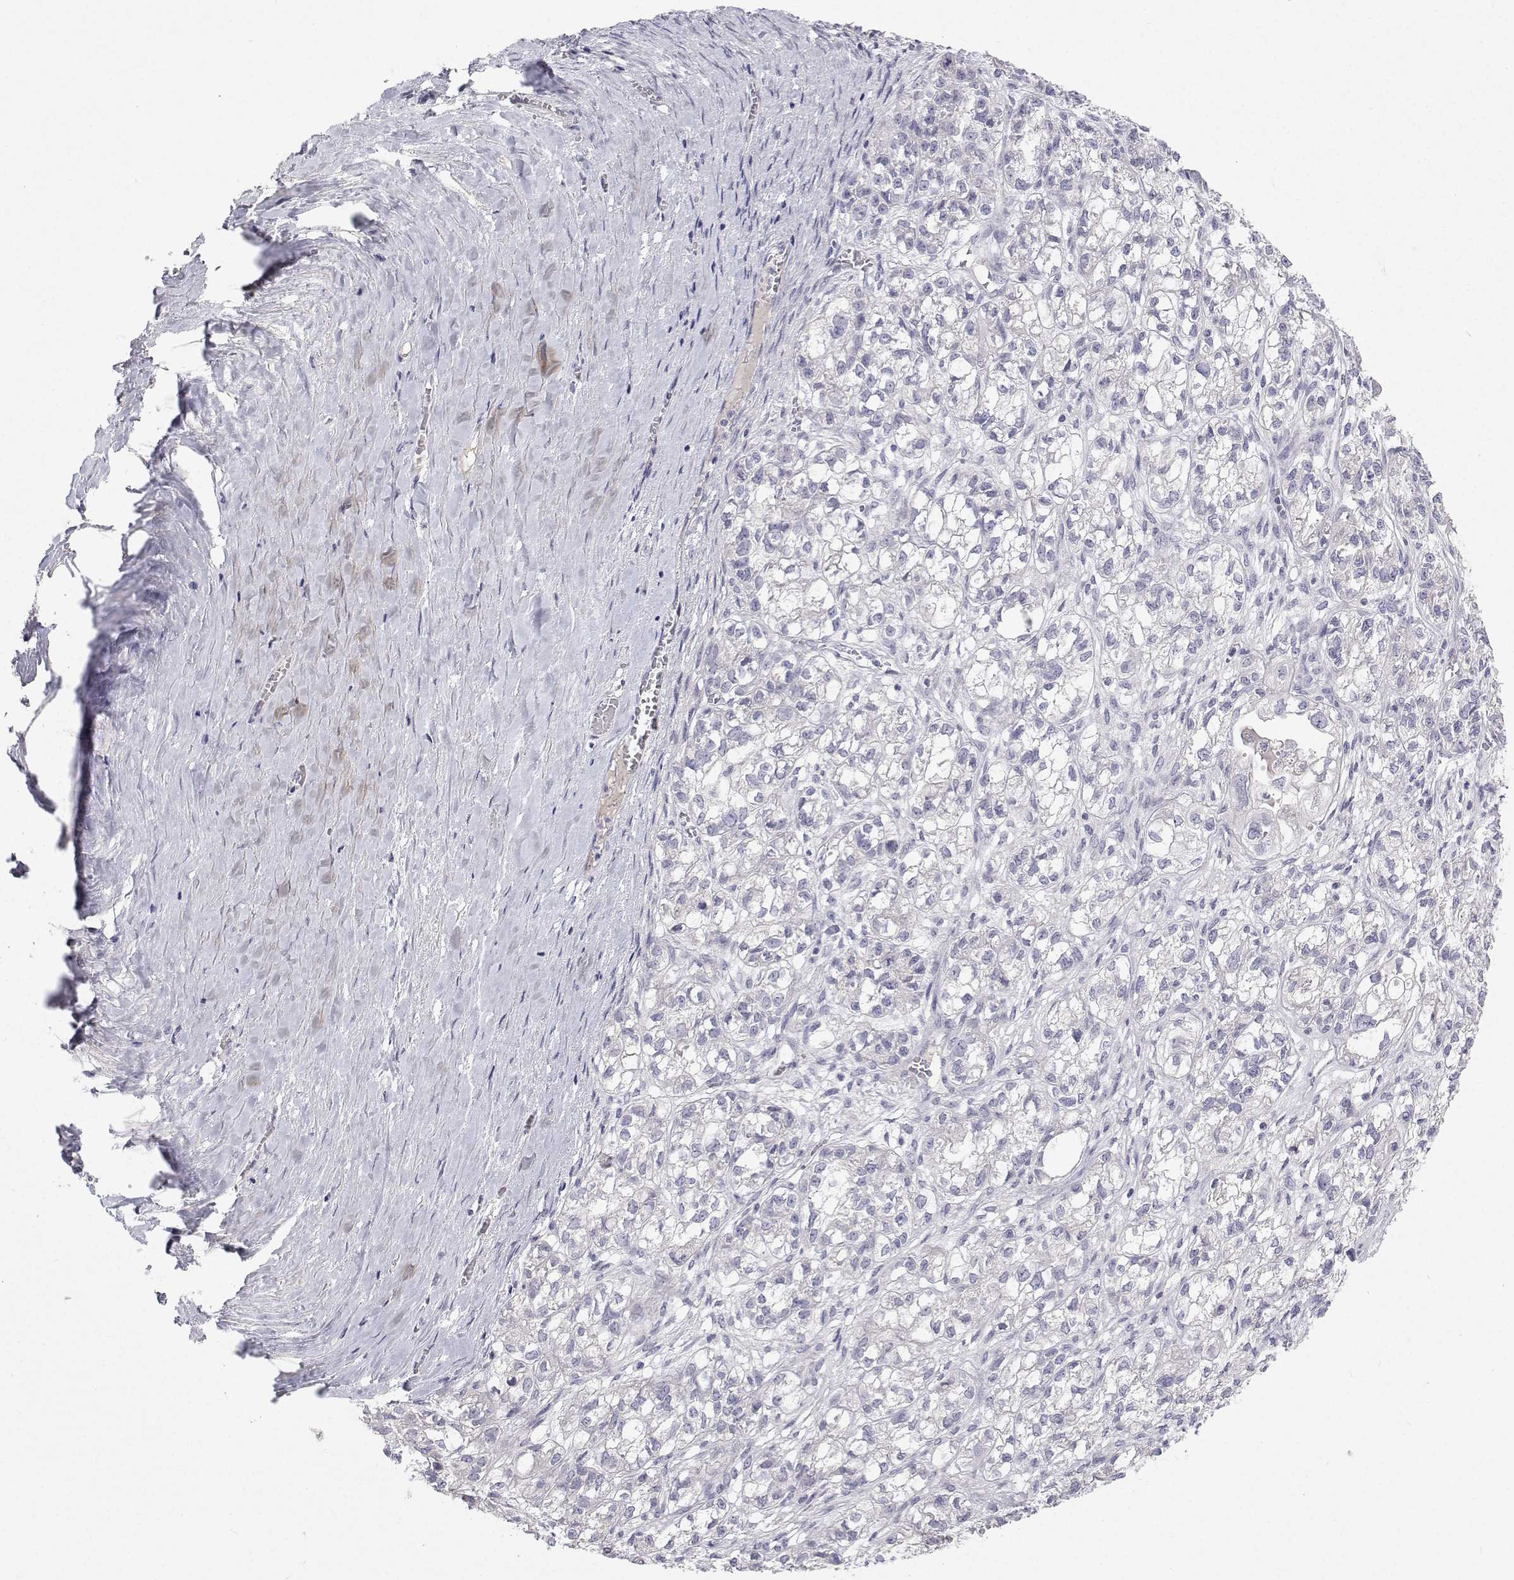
{"staining": {"intensity": "negative", "quantity": "none", "location": "none"}, "tissue": "ovarian cancer", "cell_type": "Tumor cells", "image_type": "cancer", "snomed": [{"axis": "morphology", "description": "Carcinoma, endometroid"}, {"axis": "topography", "description": "Ovary"}], "caption": "Human ovarian cancer (endometroid carcinoma) stained for a protein using immunohistochemistry (IHC) displays no expression in tumor cells.", "gene": "ANKRD65", "patient": {"sex": "female", "age": 64}}